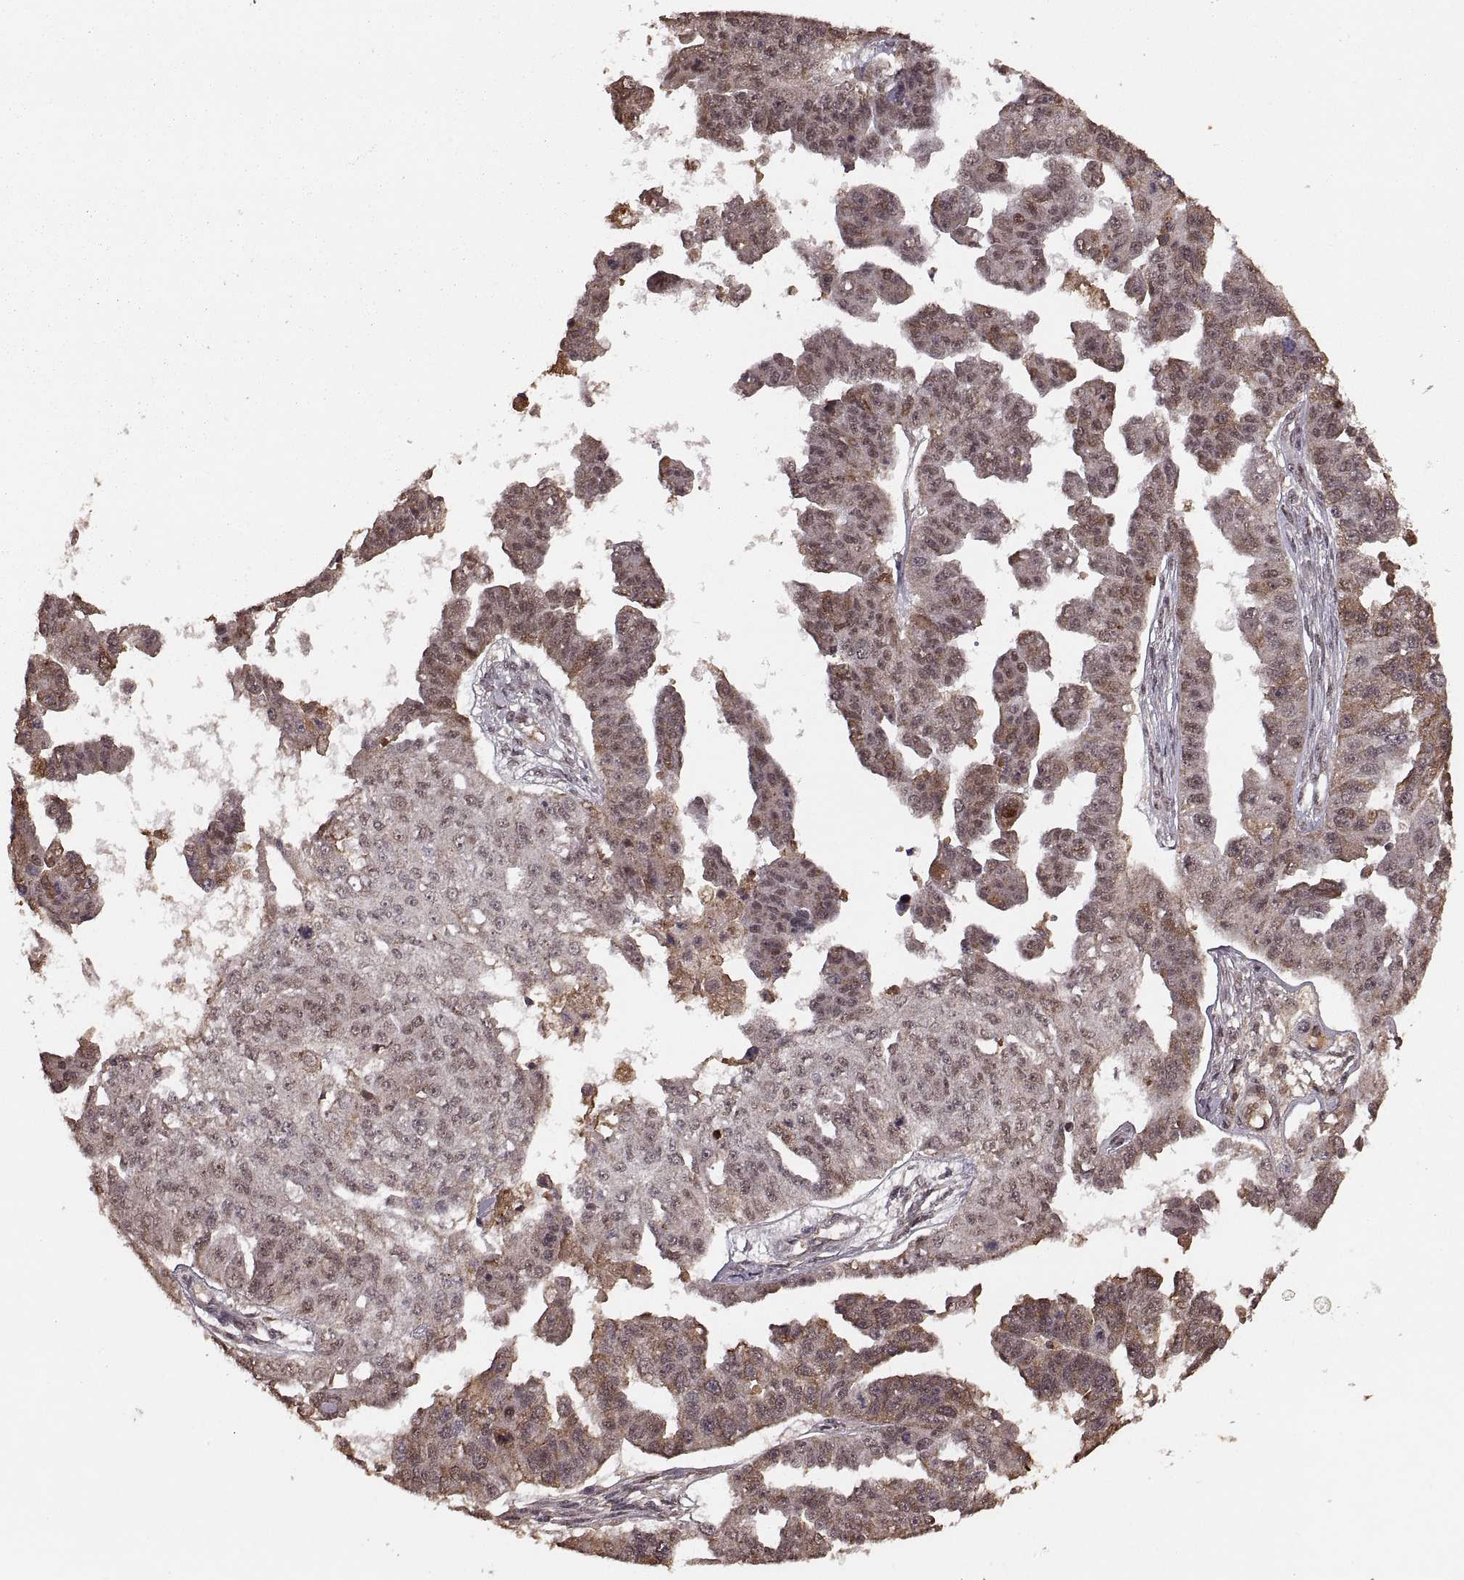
{"staining": {"intensity": "moderate", "quantity": ">75%", "location": "cytoplasmic/membranous"}, "tissue": "ovarian cancer", "cell_type": "Tumor cells", "image_type": "cancer", "snomed": [{"axis": "morphology", "description": "Cystadenocarcinoma, serous, NOS"}, {"axis": "topography", "description": "Ovary"}], "caption": "Immunohistochemistry (IHC) histopathology image of ovarian cancer stained for a protein (brown), which exhibits medium levels of moderate cytoplasmic/membranous staining in about >75% of tumor cells.", "gene": "RFT1", "patient": {"sex": "female", "age": 58}}